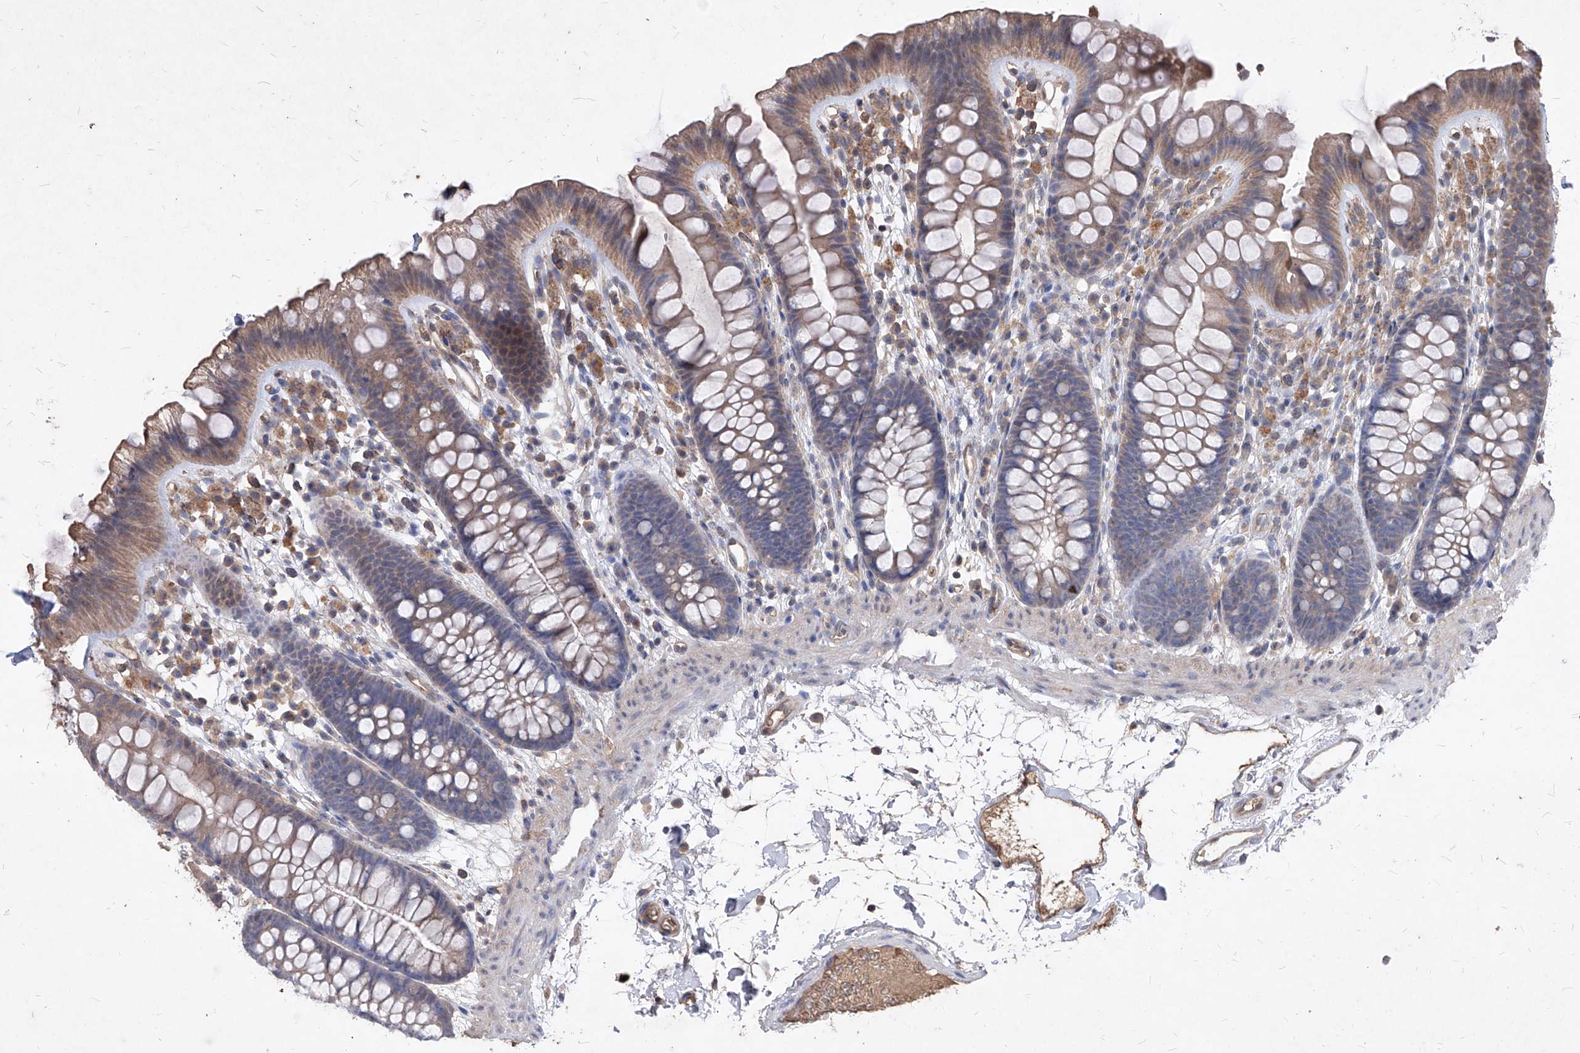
{"staining": {"intensity": "moderate", "quantity": ">75%", "location": "cytoplasmic/membranous"}, "tissue": "colon", "cell_type": "Endothelial cells", "image_type": "normal", "snomed": [{"axis": "morphology", "description": "Normal tissue, NOS"}, {"axis": "topography", "description": "Colon"}], "caption": "Brown immunohistochemical staining in unremarkable colon demonstrates moderate cytoplasmic/membranous positivity in approximately >75% of endothelial cells. Nuclei are stained in blue.", "gene": "SYNGR1", "patient": {"sex": "female", "age": 62}}